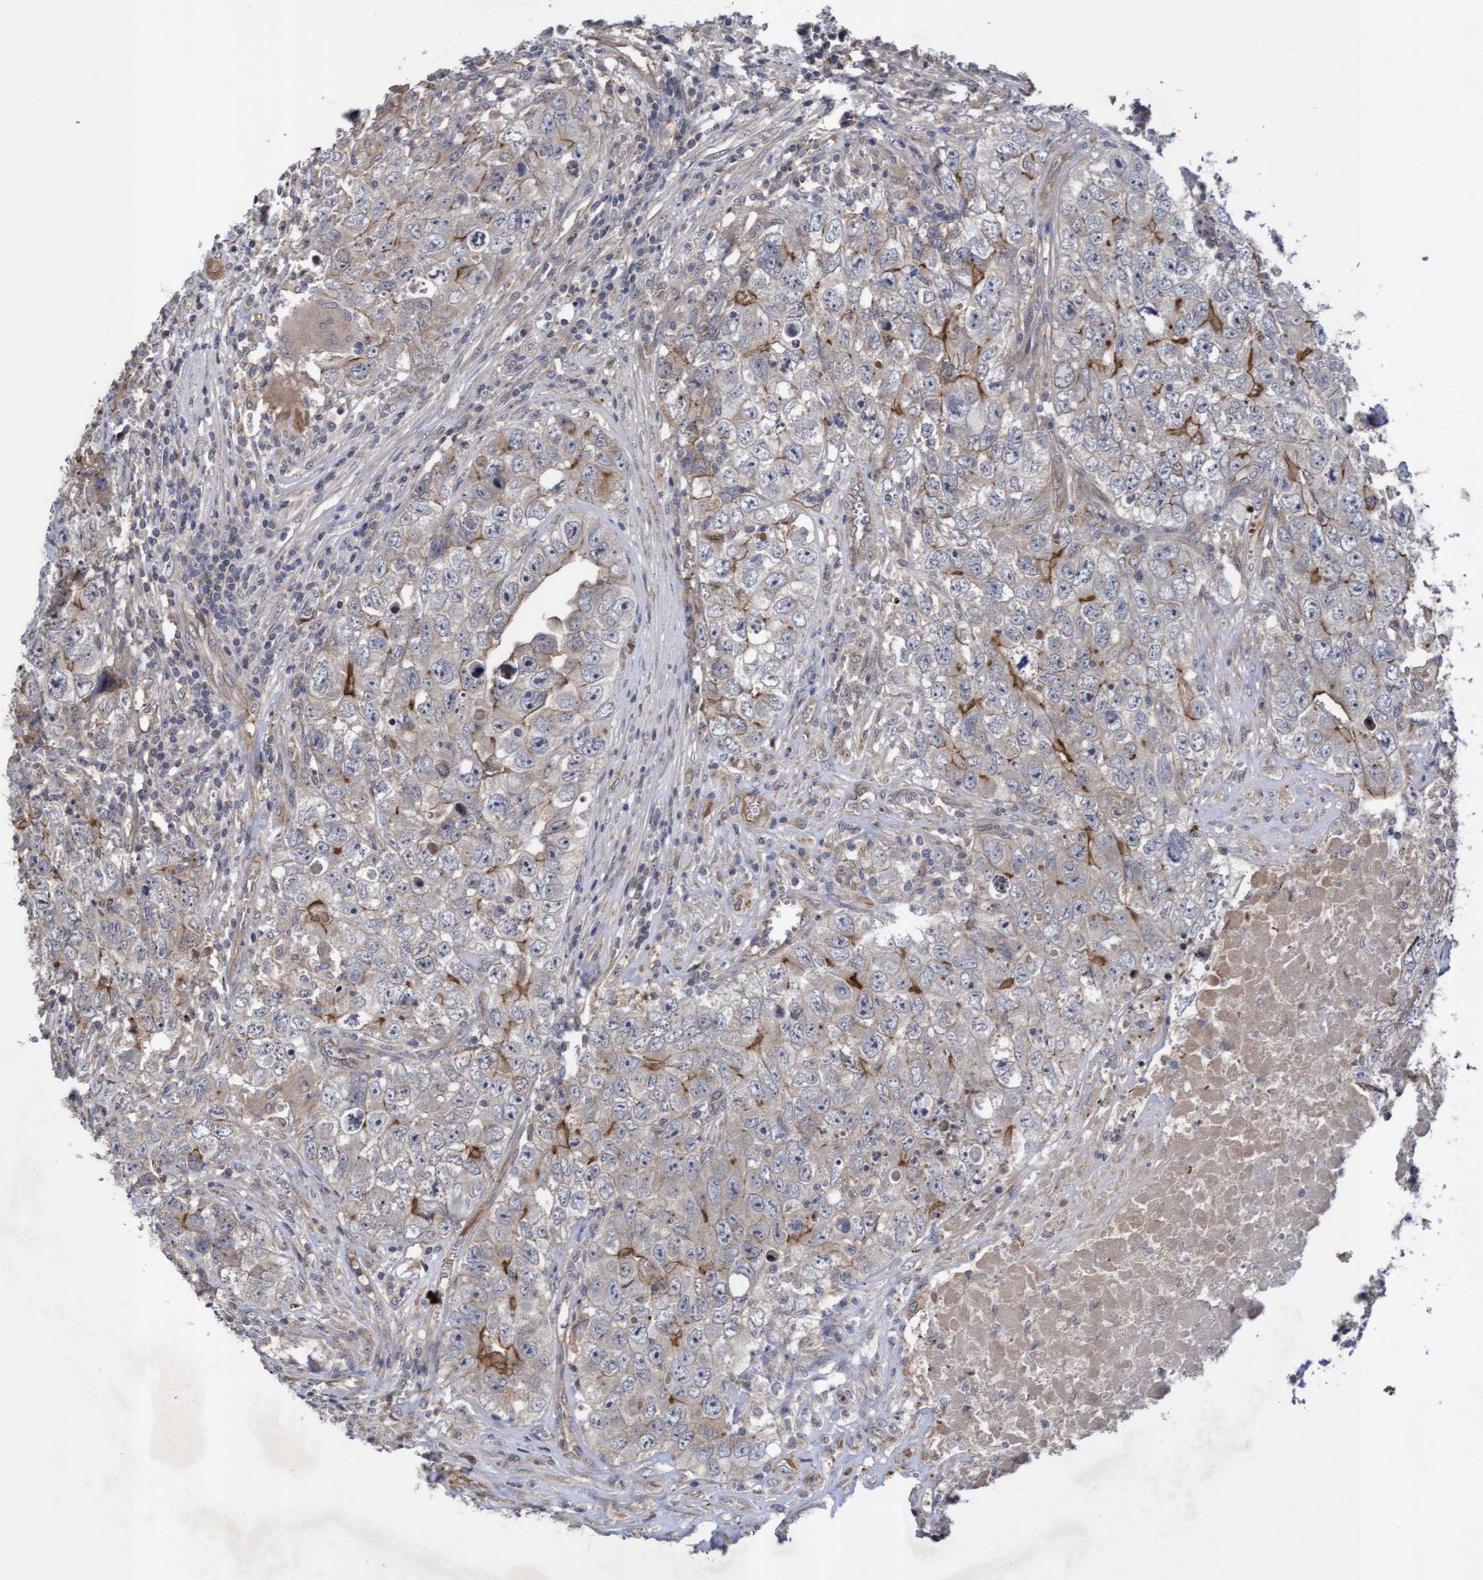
{"staining": {"intensity": "negative", "quantity": "none", "location": "none"}, "tissue": "testis cancer", "cell_type": "Tumor cells", "image_type": "cancer", "snomed": [{"axis": "morphology", "description": "Seminoma, NOS"}, {"axis": "morphology", "description": "Carcinoma, Embryonal, NOS"}, {"axis": "topography", "description": "Testis"}], "caption": "Tumor cells show no significant positivity in testis cancer. (Brightfield microscopy of DAB immunohistochemistry (IHC) at high magnification).", "gene": "COBL", "patient": {"sex": "male", "age": 43}}